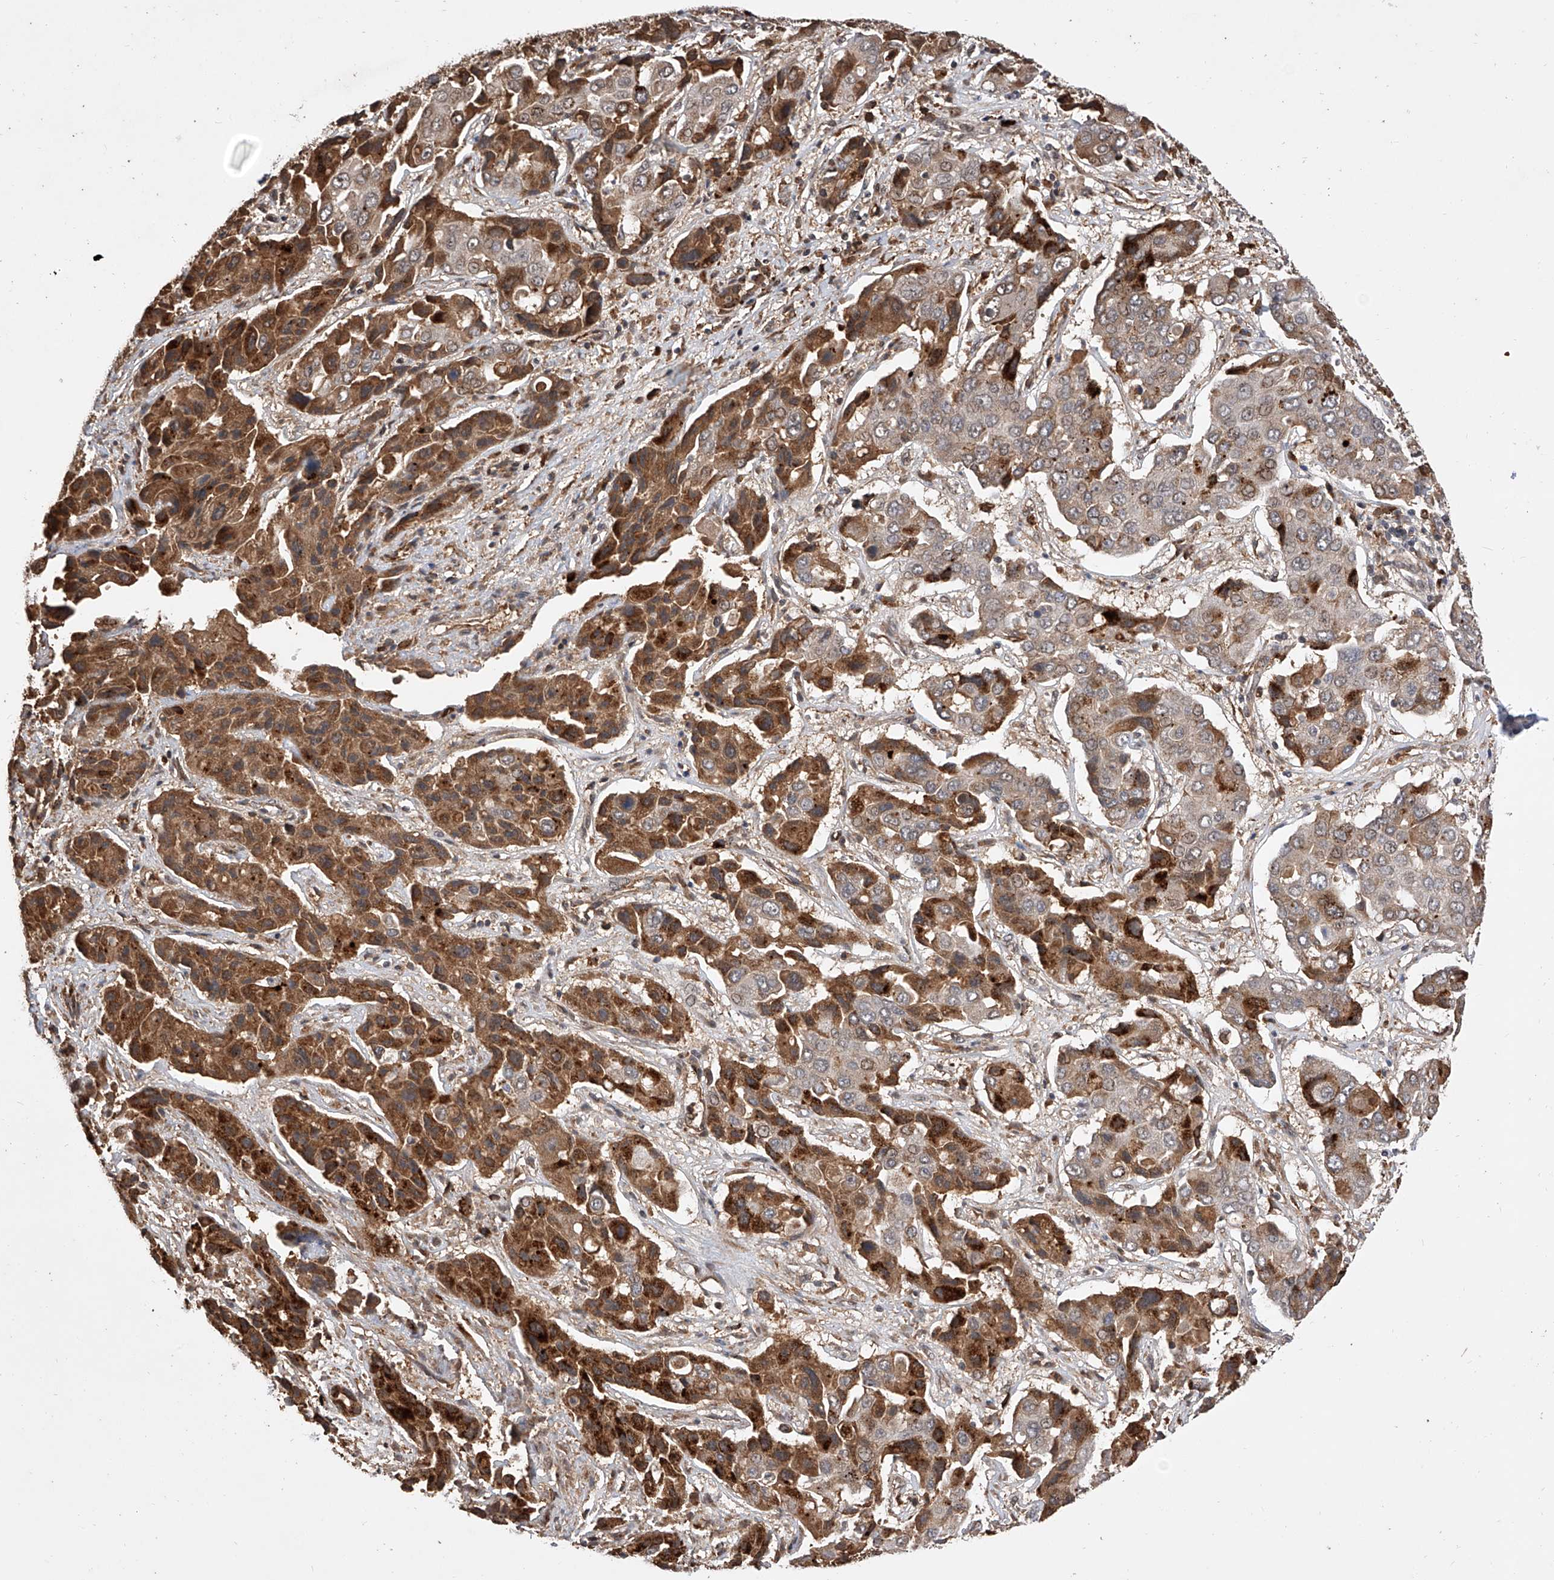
{"staining": {"intensity": "moderate", "quantity": ">75%", "location": "cytoplasmic/membranous"}, "tissue": "liver cancer", "cell_type": "Tumor cells", "image_type": "cancer", "snomed": [{"axis": "morphology", "description": "Cholangiocarcinoma"}, {"axis": "topography", "description": "Liver"}], "caption": "Human liver cholangiocarcinoma stained with a protein marker displays moderate staining in tumor cells.", "gene": "CFAP410", "patient": {"sex": "male", "age": 67}}